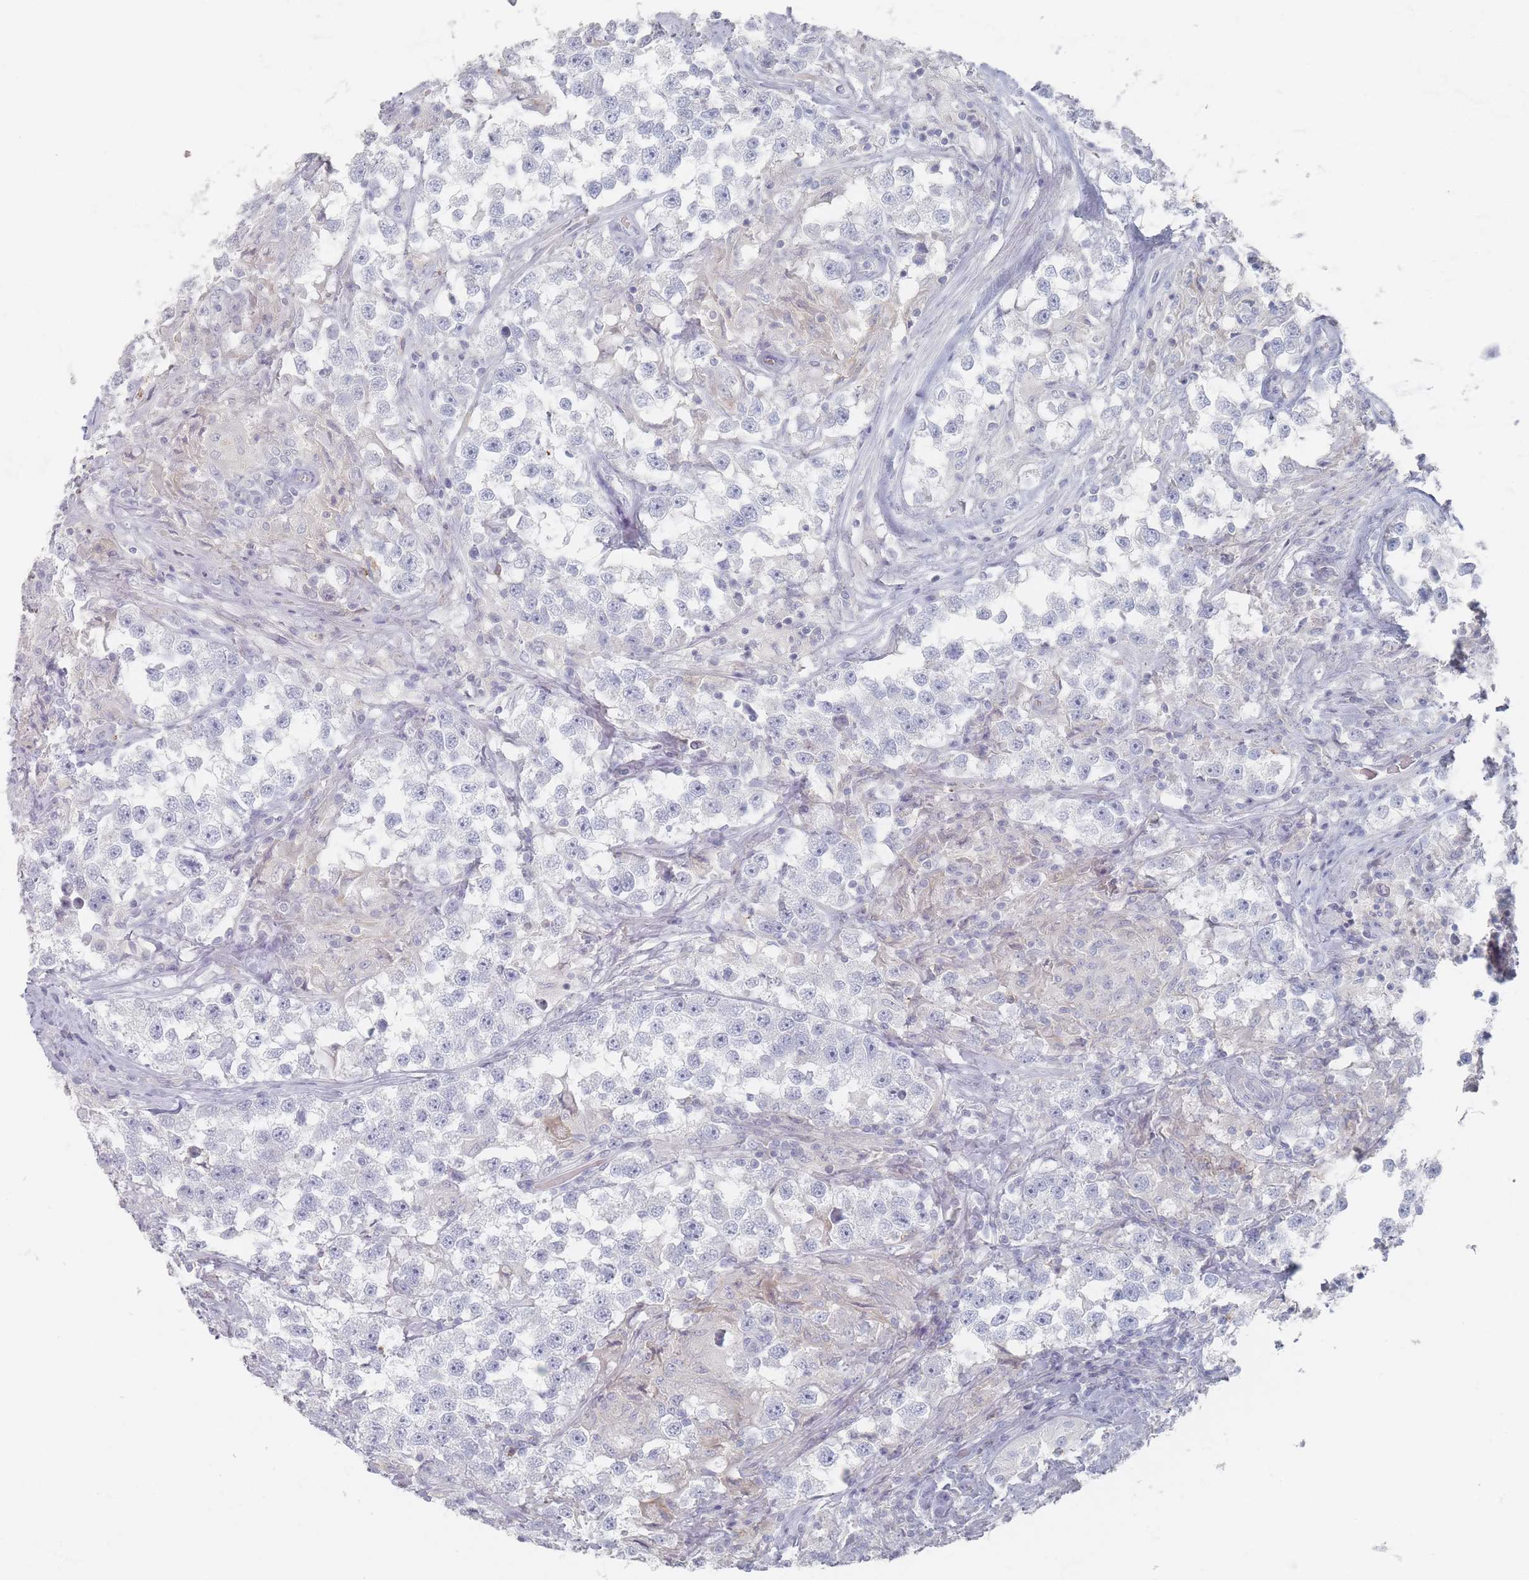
{"staining": {"intensity": "negative", "quantity": "none", "location": "none"}, "tissue": "testis cancer", "cell_type": "Tumor cells", "image_type": "cancer", "snomed": [{"axis": "morphology", "description": "Seminoma, NOS"}, {"axis": "topography", "description": "Testis"}], "caption": "Protein analysis of seminoma (testis) displays no significant staining in tumor cells.", "gene": "CD37", "patient": {"sex": "male", "age": 46}}